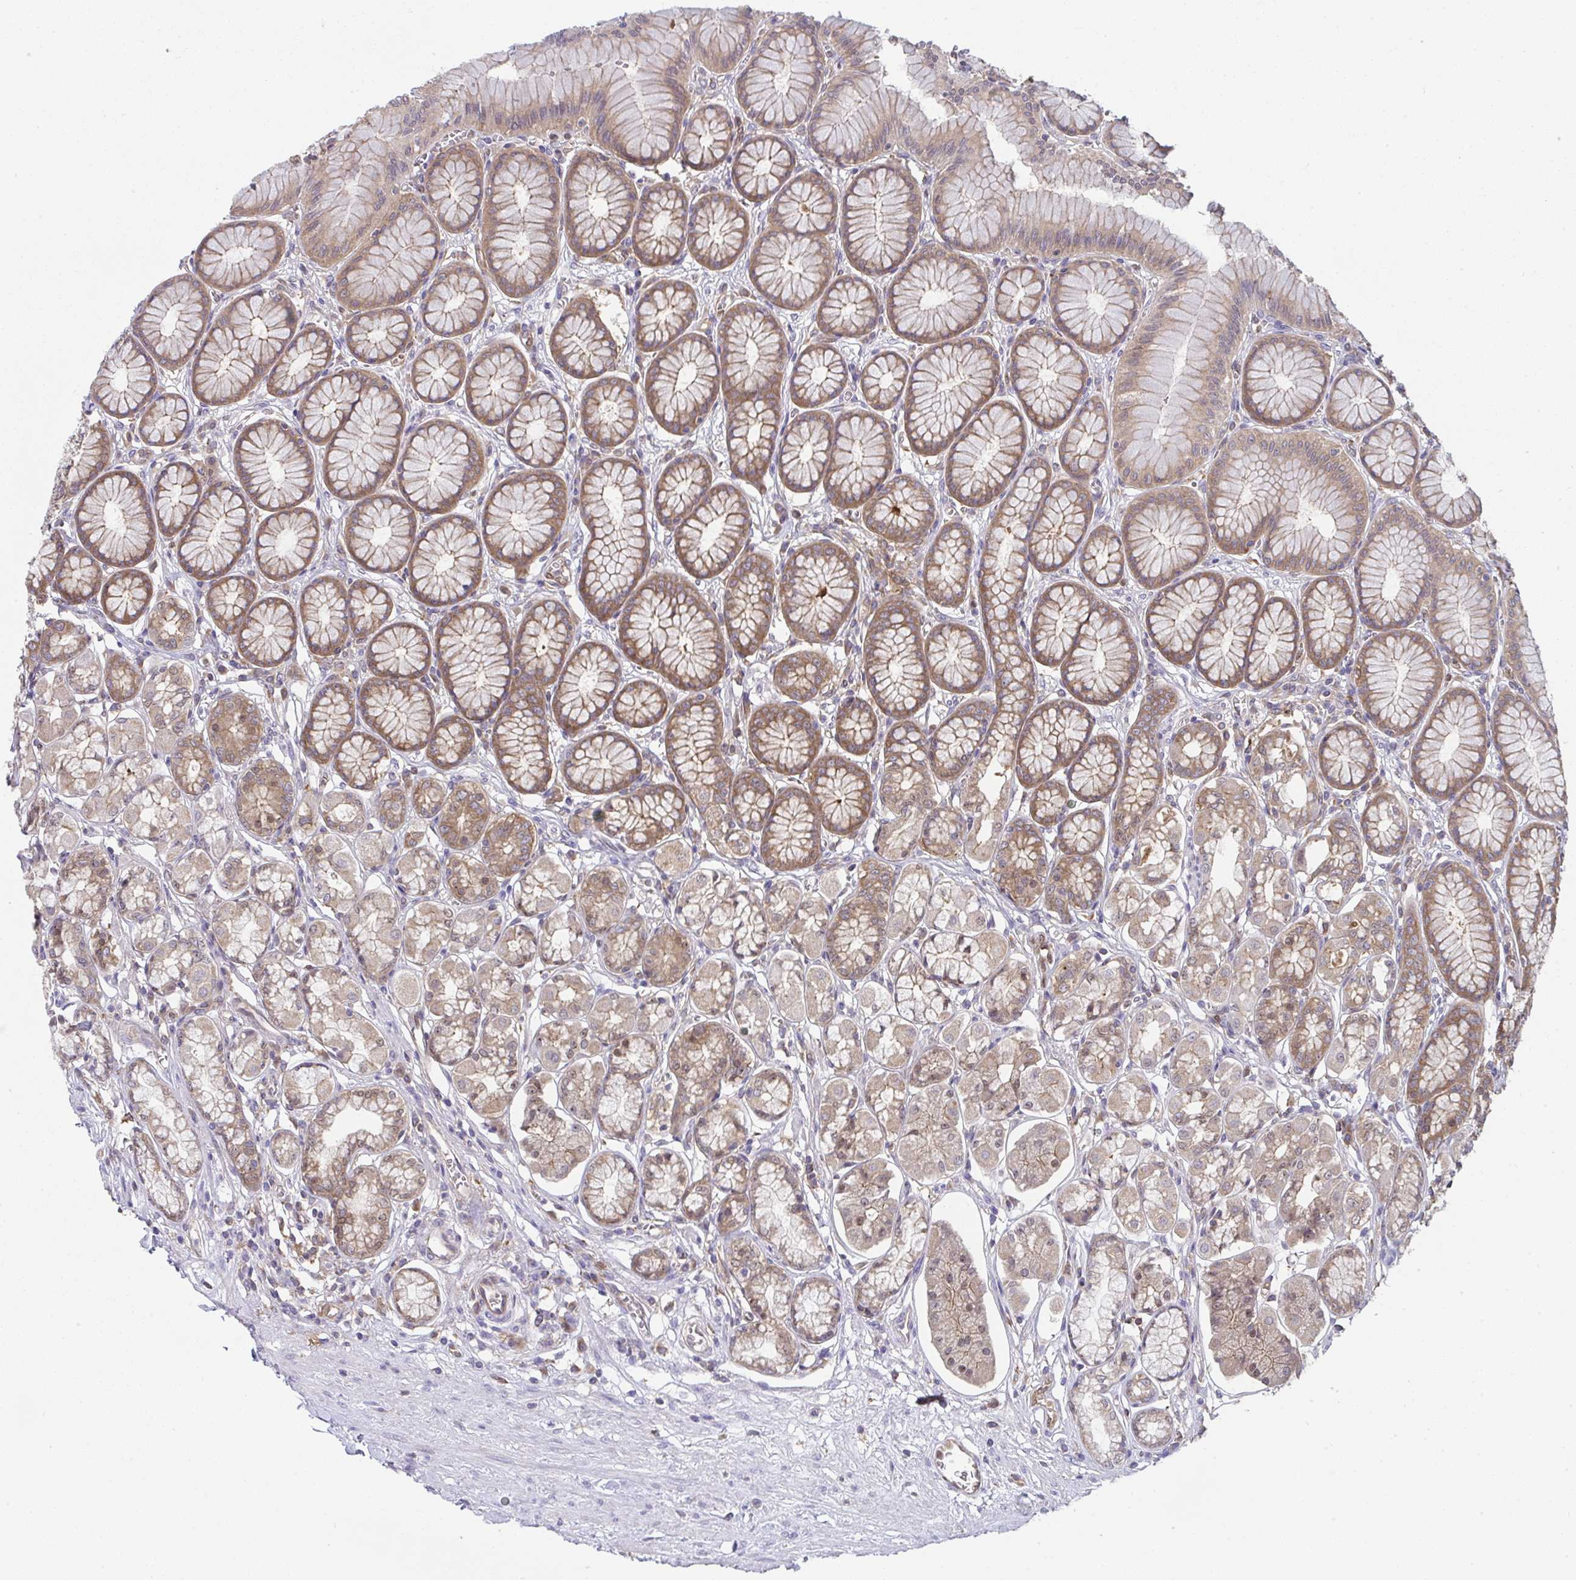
{"staining": {"intensity": "moderate", "quantity": "25%-75%", "location": "cytoplasmic/membranous,nuclear"}, "tissue": "stomach", "cell_type": "Glandular cells", "image_type": "normal", "snomed": [{"axis": "morphology", "description": "Normal tissue, NOS"}, {"axis": "topography", "description": "Stomach"}, {"axis": "topography", "description": "Stomach, lower"}], "caption": "Immunohistochemical staining of normal human stomach displays medium levels of moderate cytoplasmic/membranous,nuclear expression in approximately 25%-75% of glandular cells.", "gene": "ALDH16A1", "patient": {"sex": "male", "age": 76}}